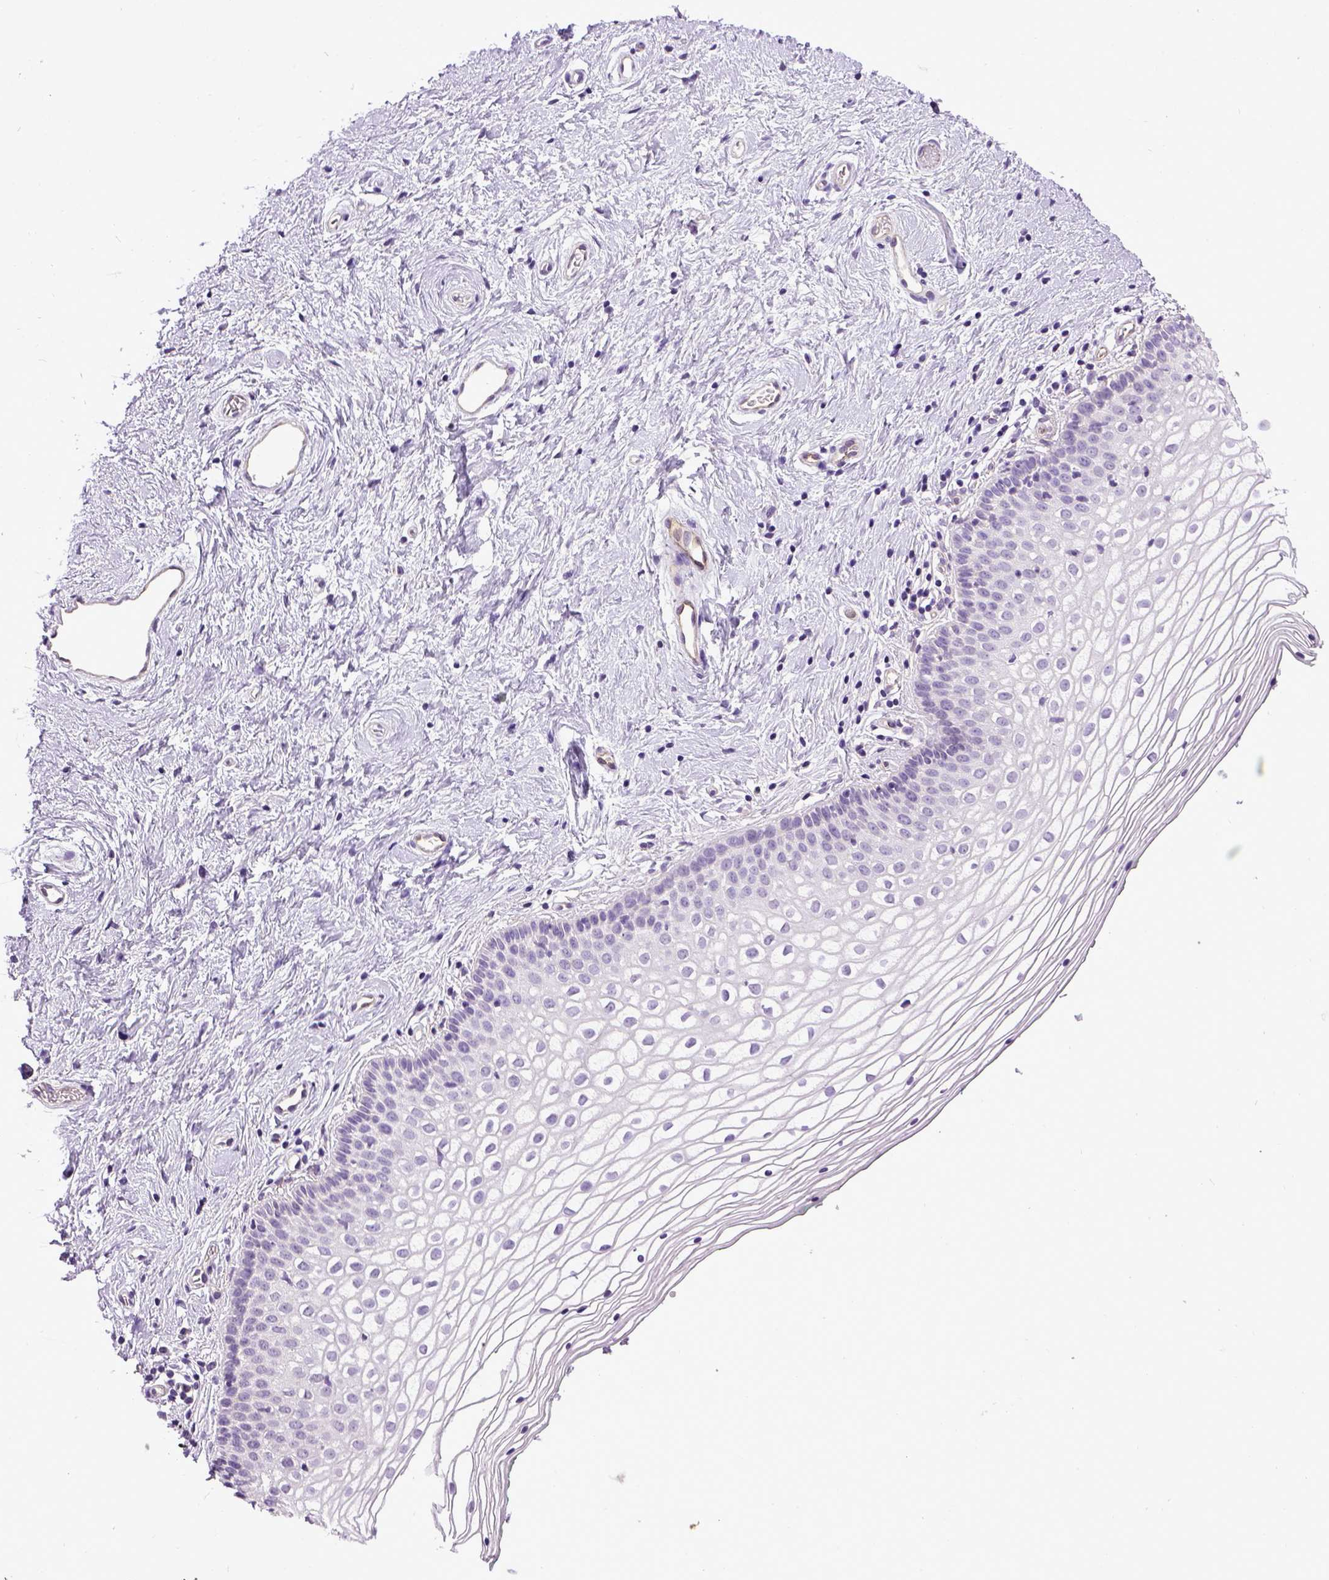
{"staining": {"intensity": "negative", "quantity": "none", "location": "none"}, "tissue": "vagina", "cell_type": "Squamous epithelial cells", "image_type": "normal", "snomed": [{"axis": "morphology", "description": "Normal tissue, NOS"}, {"axis": "topography", "description": "Vagina"}], "caption": "There is no significant expression in squamous epithelial cells of vagina. (Brightfield microscopy of DAB immunohistochemistry at high magnification).", "gene": "ENG", "patient": {"sex": "female", "age": 36}}